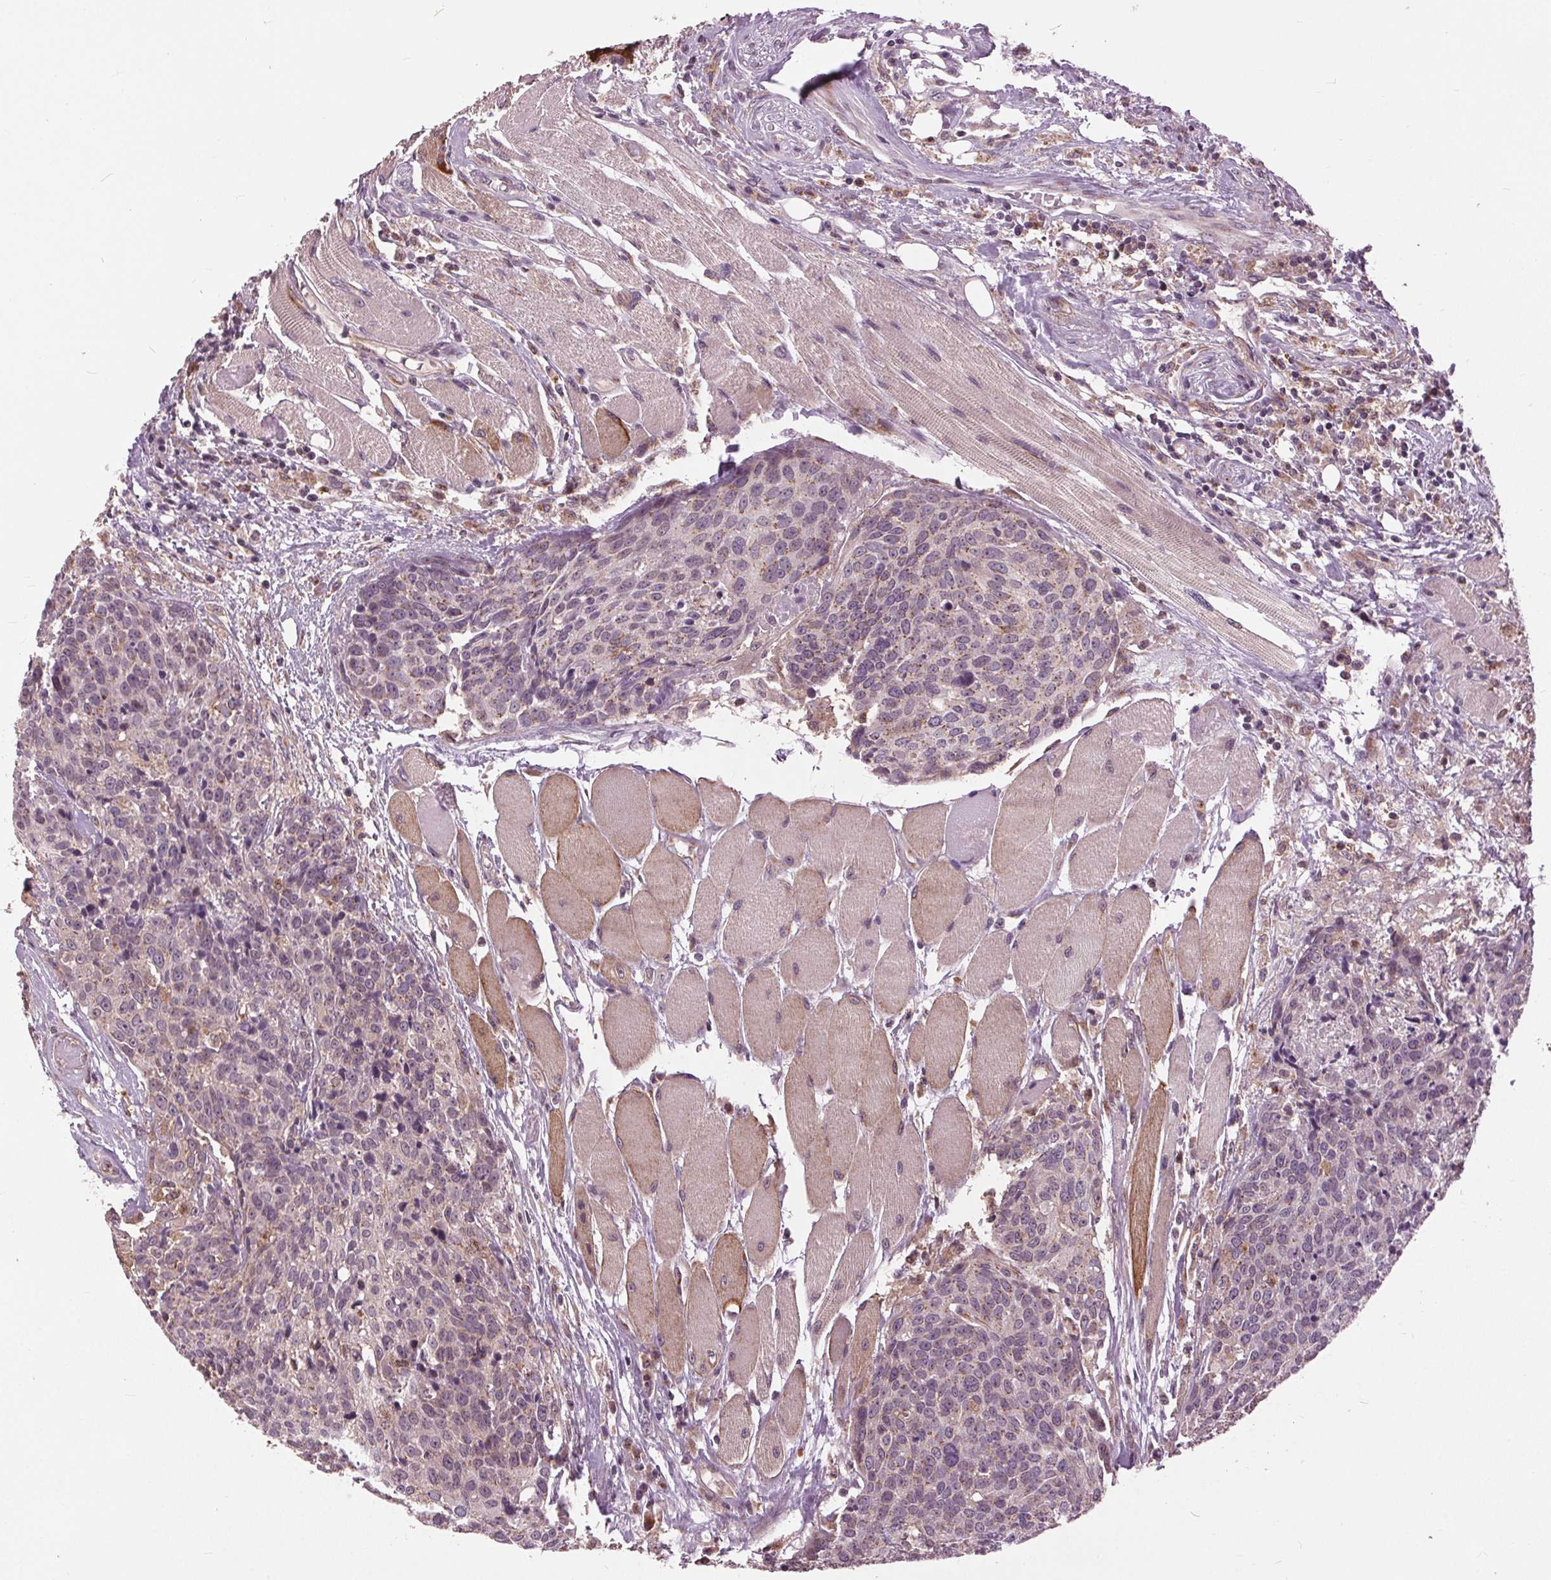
{"staining": {"intensity": "weak", "quantity": "<25%", "location": "cytoplasmic/membranous,nuclear"}, "tissue": "head and neck cancer", "cell_type": "Tumor cells", "image_type": "cancer", "snomed": [{"axis": "morphology", "description": "Squamous cell carcinoma, NOS"}, {"axis": "topography", "description": "Oral tissue"}, {"axis": "topography", "description": "Head-Neck"}], "caption": "Immunohistochemical staining of head and neck squamous cell carcinoma demonstrates no significant positivity in tumor cells. Nuclei are stained in blue.", "gene": "BSDC1", "patient": {"sex": "male", "age": 64}}